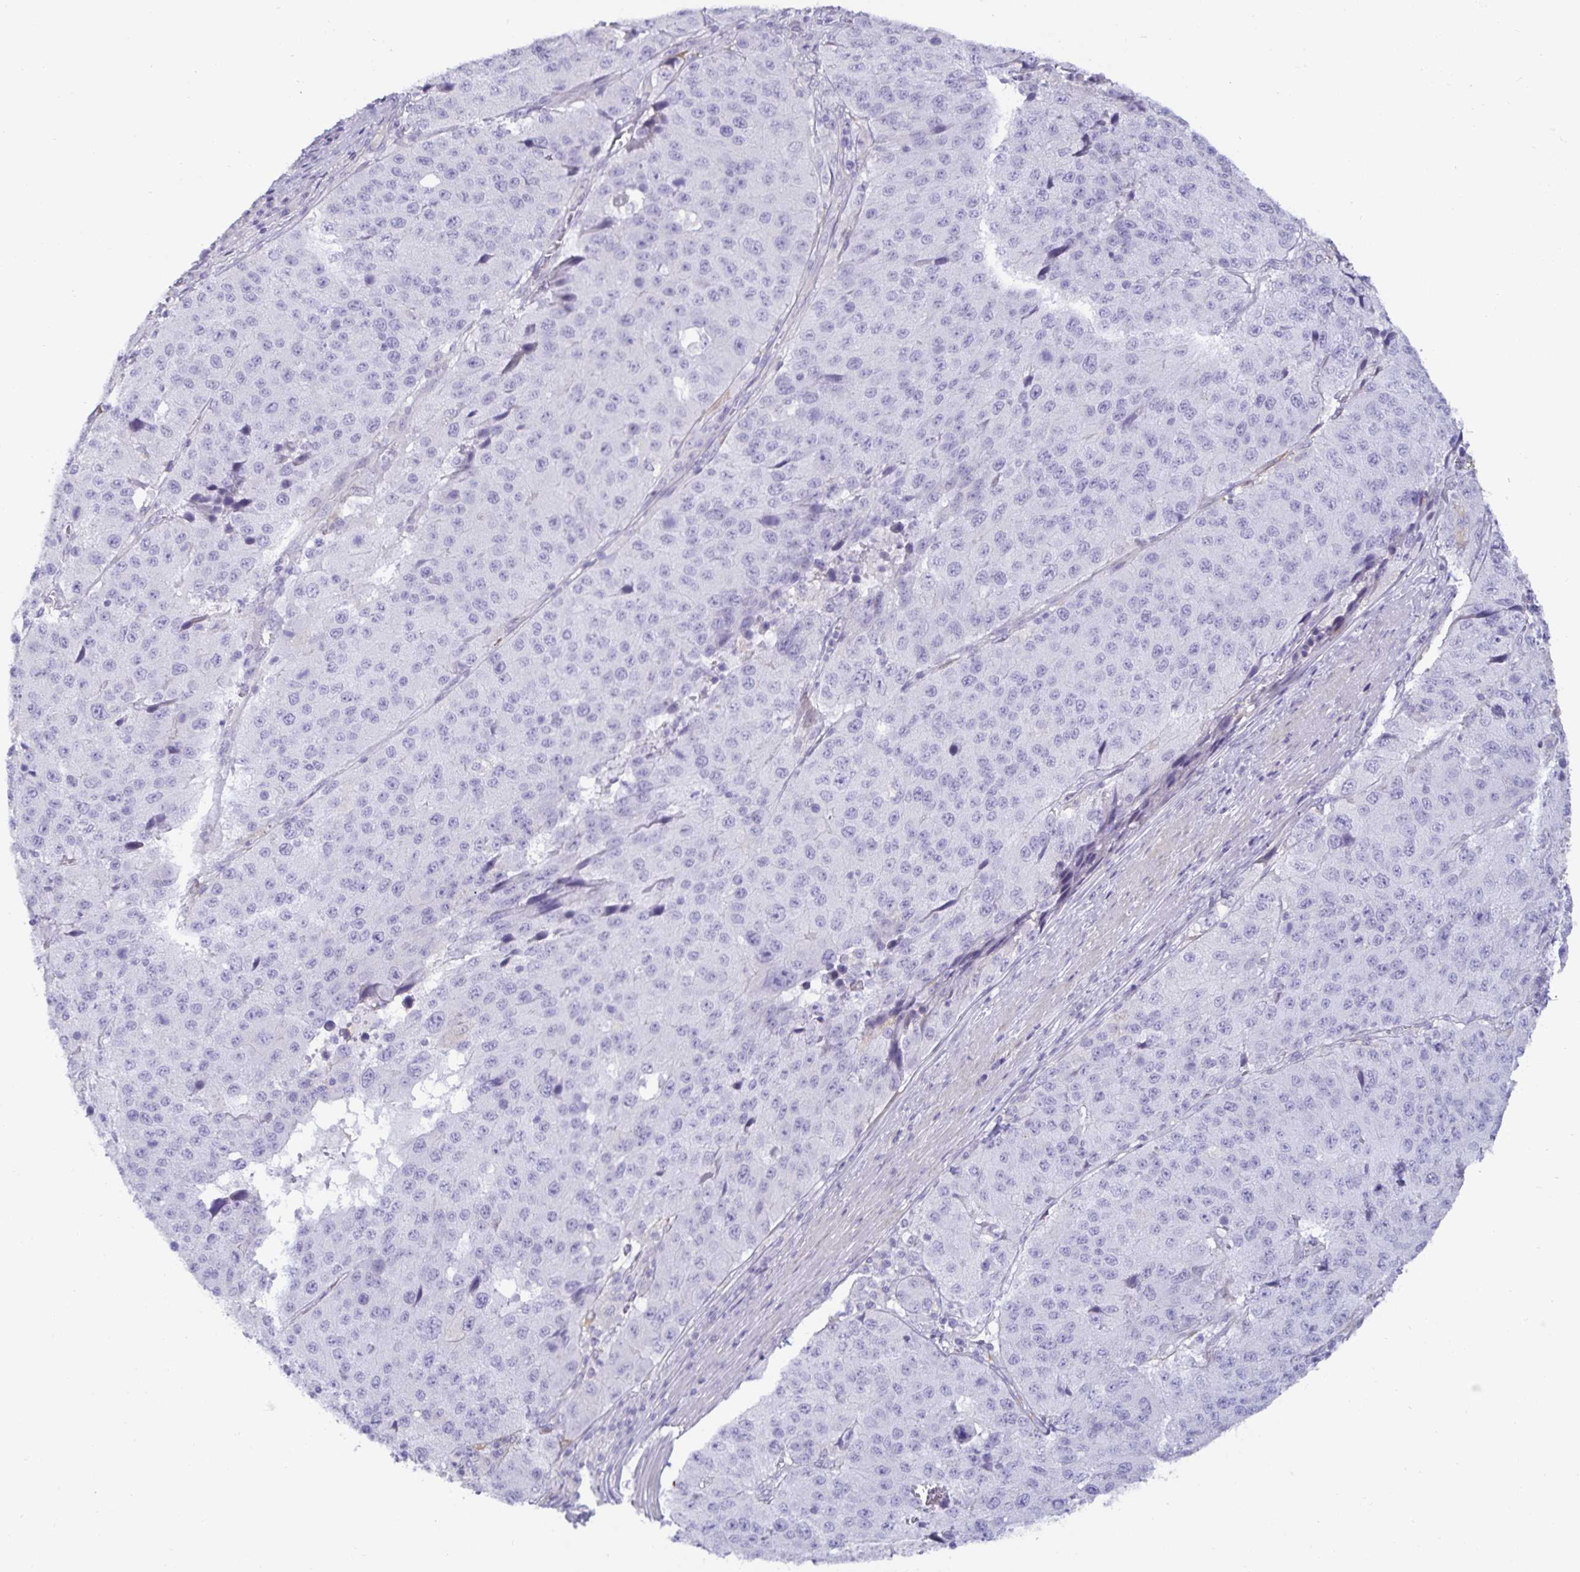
{"staining": {"intensity": "negative", "quantity": "none", "location": "none"}, "tissue": "stomach cancer", "cell_type": "Tumor cells", "image_type": "cancer", "snomed": [{"axis": "morphology", "description": "Adenocarcinoma, NOS"}, {"axis": "topography", "description": "Stomach"}], "caption": "IHC image of neoplastic tissue: stomach adenocarcinoma stained with DAB shows no significant protein positivity in tumor cells.", "gene": "SPAG4", "patient": {"sex": "male", "age": 71}}